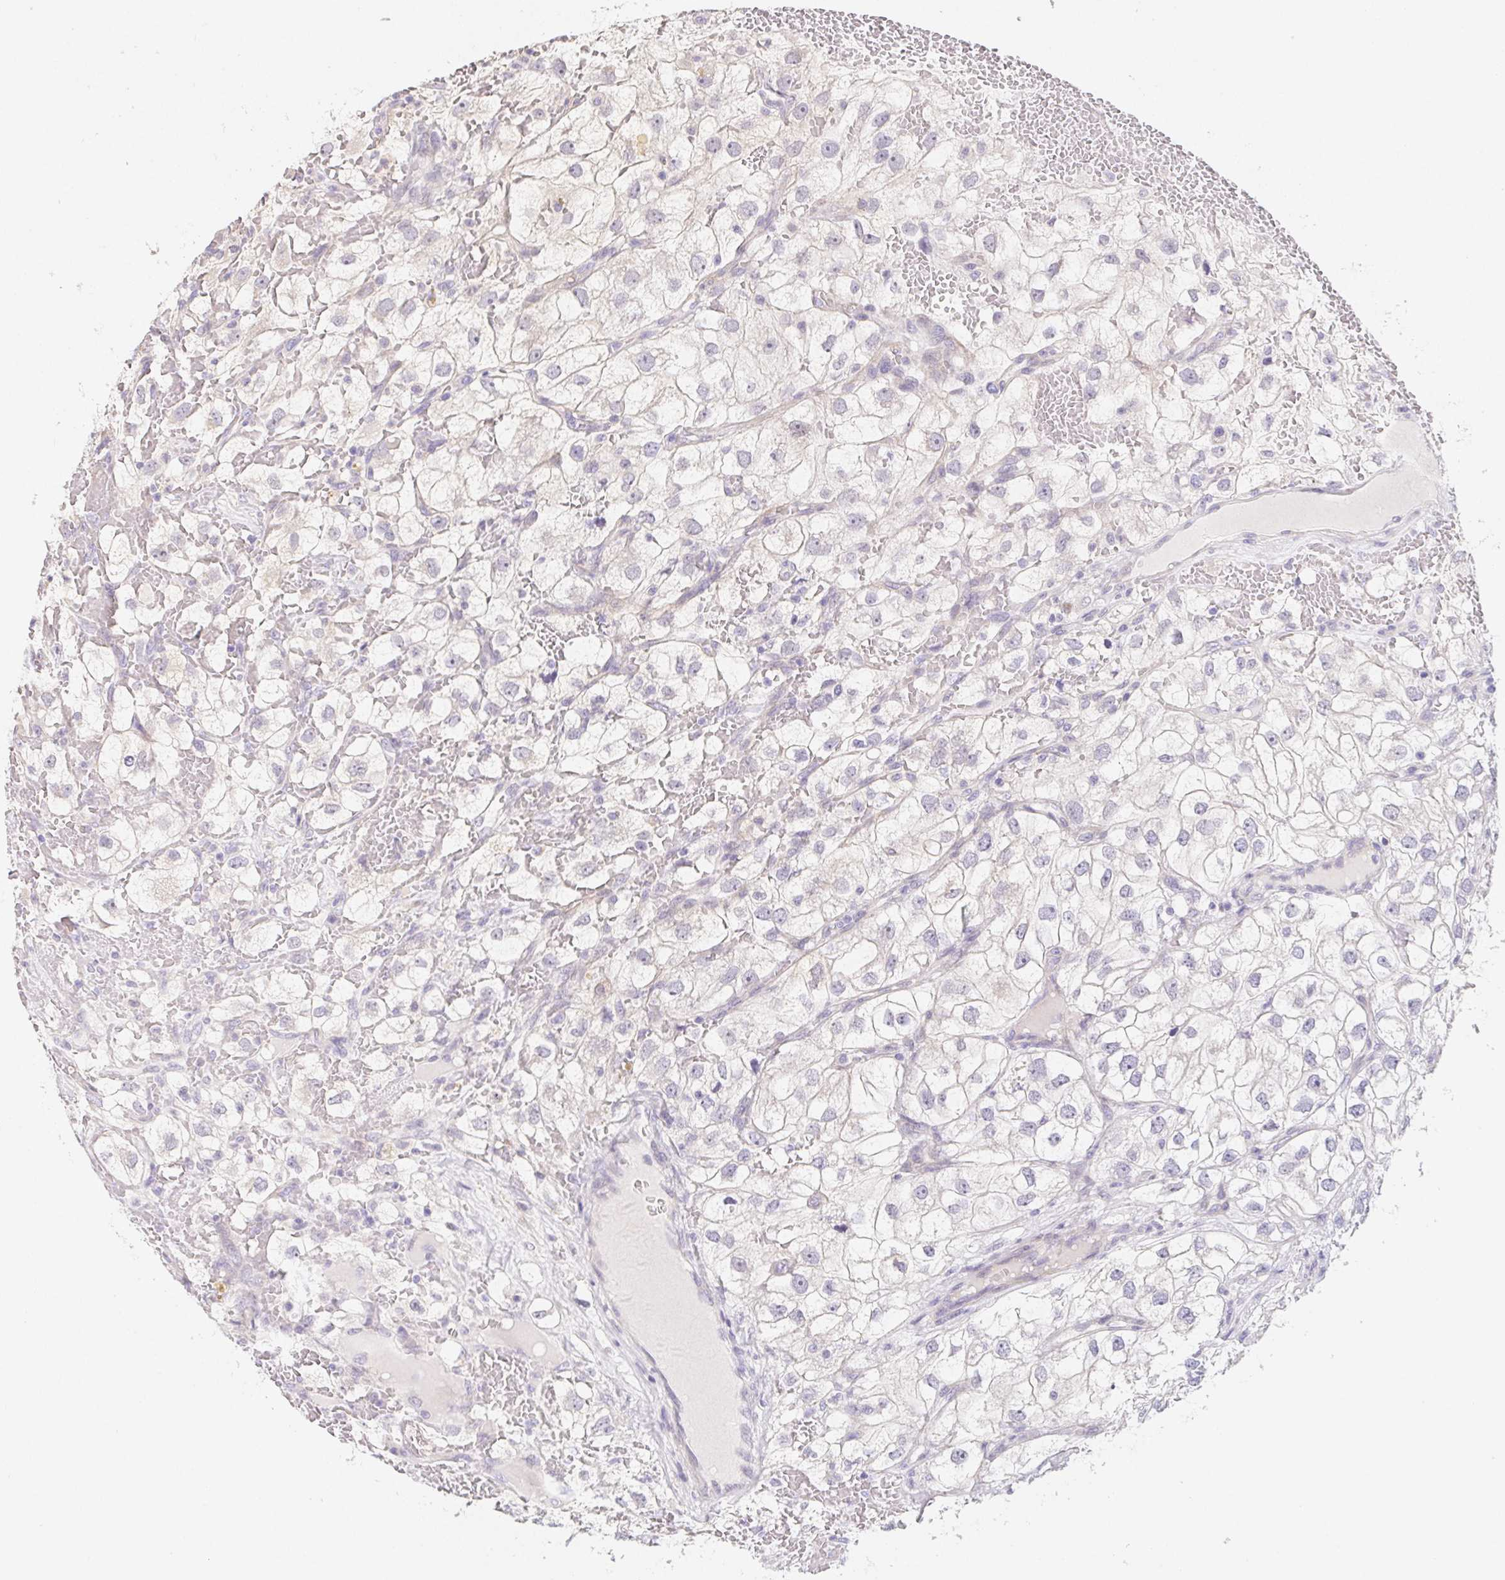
{"staining": {"intensity": "negative", "quantity": "none", "location": "none"}, "tissue": "renal cancer", "cell_type": "Tumor cells", "image_type": "cancer", "snomed": [{"axis": "morphology", "description": "Adenocarcinoma, NOS"}, {"axis": "topography", "description": "Kidney"}], "caption": "Renal cancer stained for a protein using immunohistochemistry (IHC) exhibits no staining tumor cells.", "gene": "ZBBX", "patient": {"sex": "male", "age": 59}}